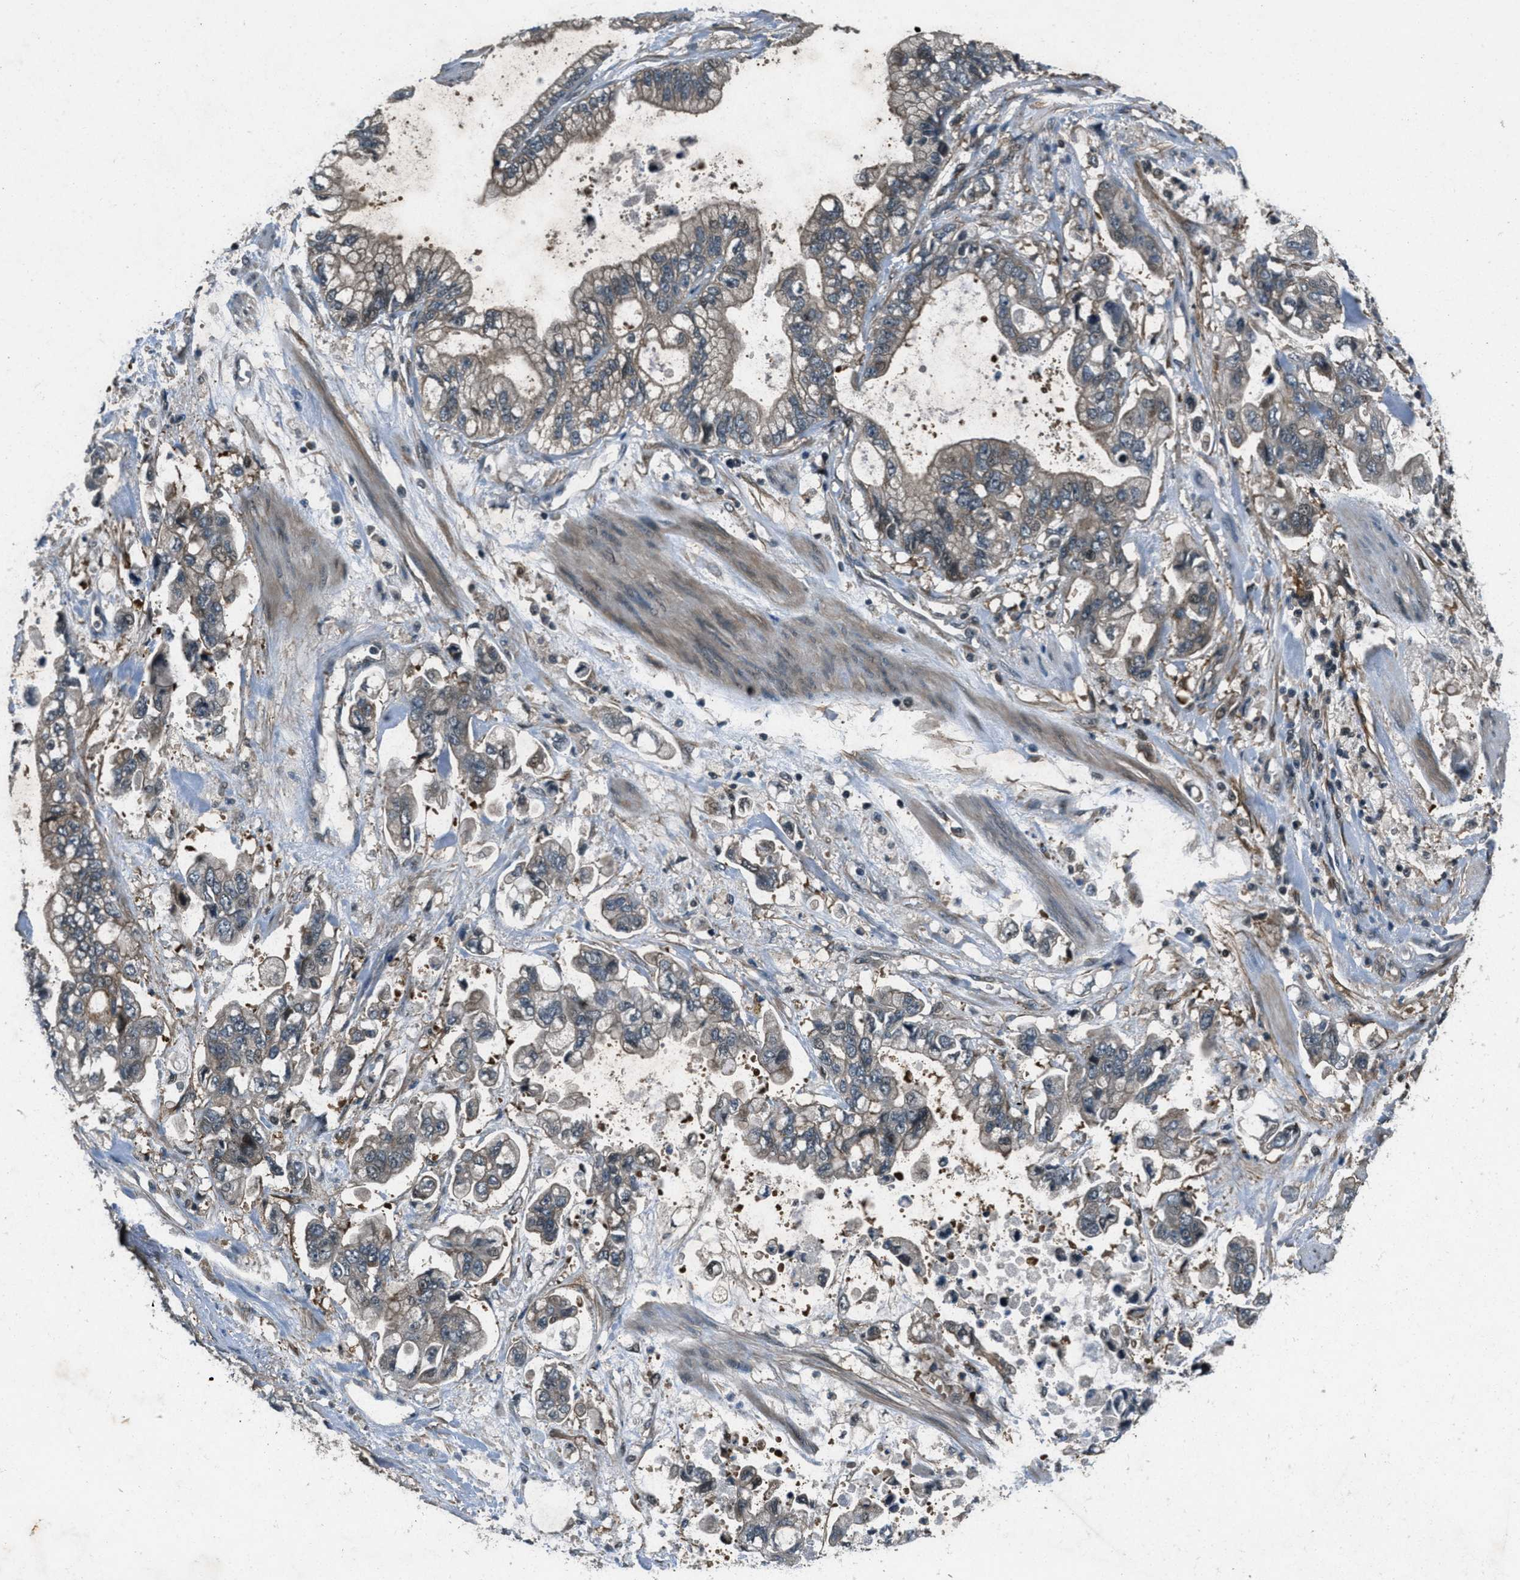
{"staining": {"intensity": "weak", "quantity": "25%-75%", "location": "cytoplasmic/membranous"}, "tissue": "stomach cancer", "cell_type": "Tumor cells", "image_type": "cancer", "snomed": [{"axis": "morphology", "description": "Normal tissue, NOS"}, {"axis": "morphology", "description": "Adenocarcinoma, NOS"}, {"axis": "topography", "description": "Stomach"}], "caption": "IHC image of stomach cancer stained for a protein (brown), which shows low levels of weak cytoplasmic/membranous staining in about 25%-75% of tumor cells.", "gene": "EPSTI1", "patient": {"sex": "male", "age": 62}}